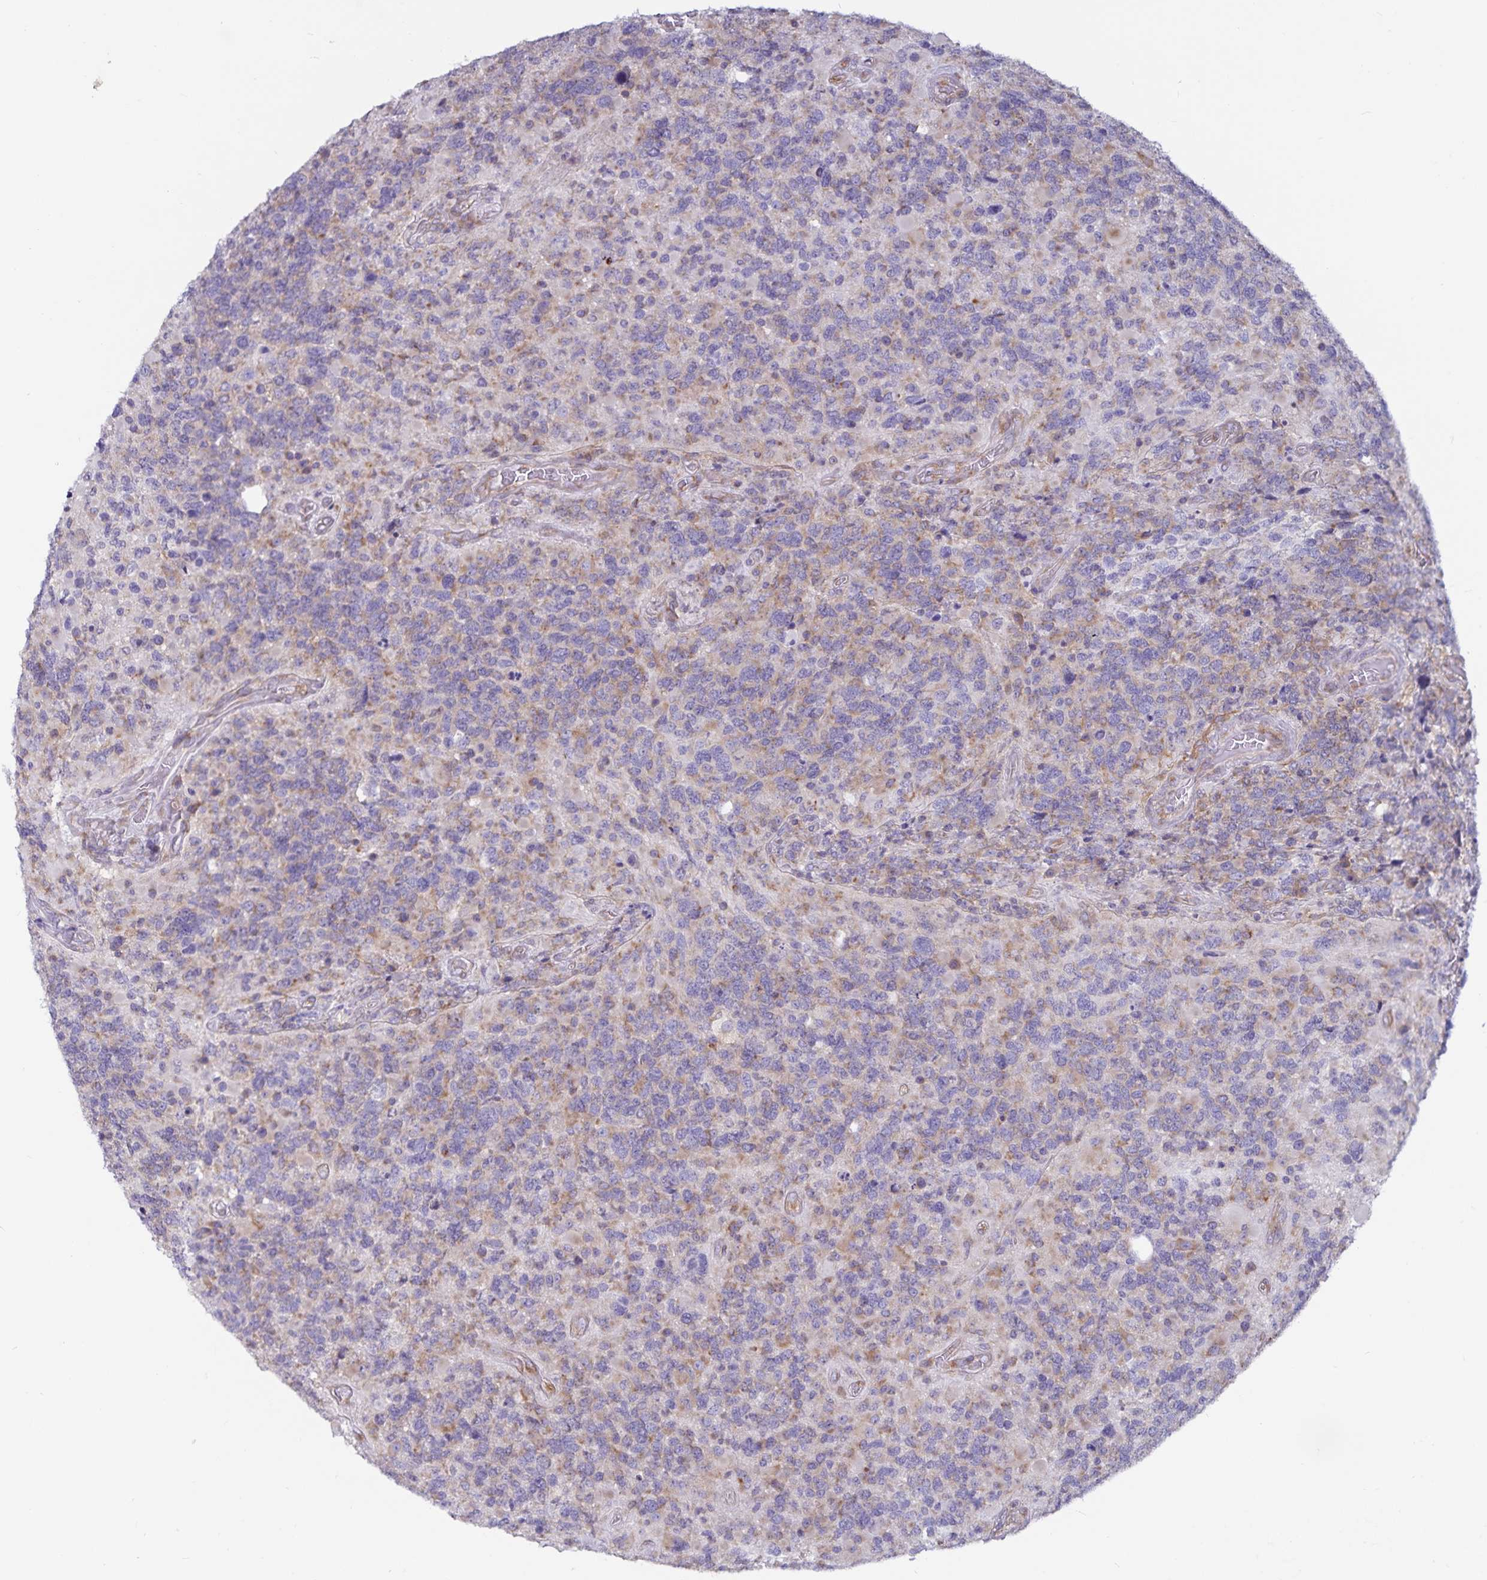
{"staining": {"intensity": "weak", "quantity": "25%-75%", "location": "cytoplasmic/membranous"}, "tissue": "glioma", "cell_type": "Tumor cells", "image_type": "cancer", "snomed": [{"axis": "morphology", "description": "Glioma, malignant, High grade"}, {"axis": "topography", "description": "Brain"}], "caption": "This photomicrograph shows immunohistochemistry (IHC) staining of human malignant glioma (high-grade), with low weak cytoplasmic/membranous staining in approximately 25%-75% of tumor cells.", "gene": "FAM120A", "patient": {"sex": "female", "age": 40}}